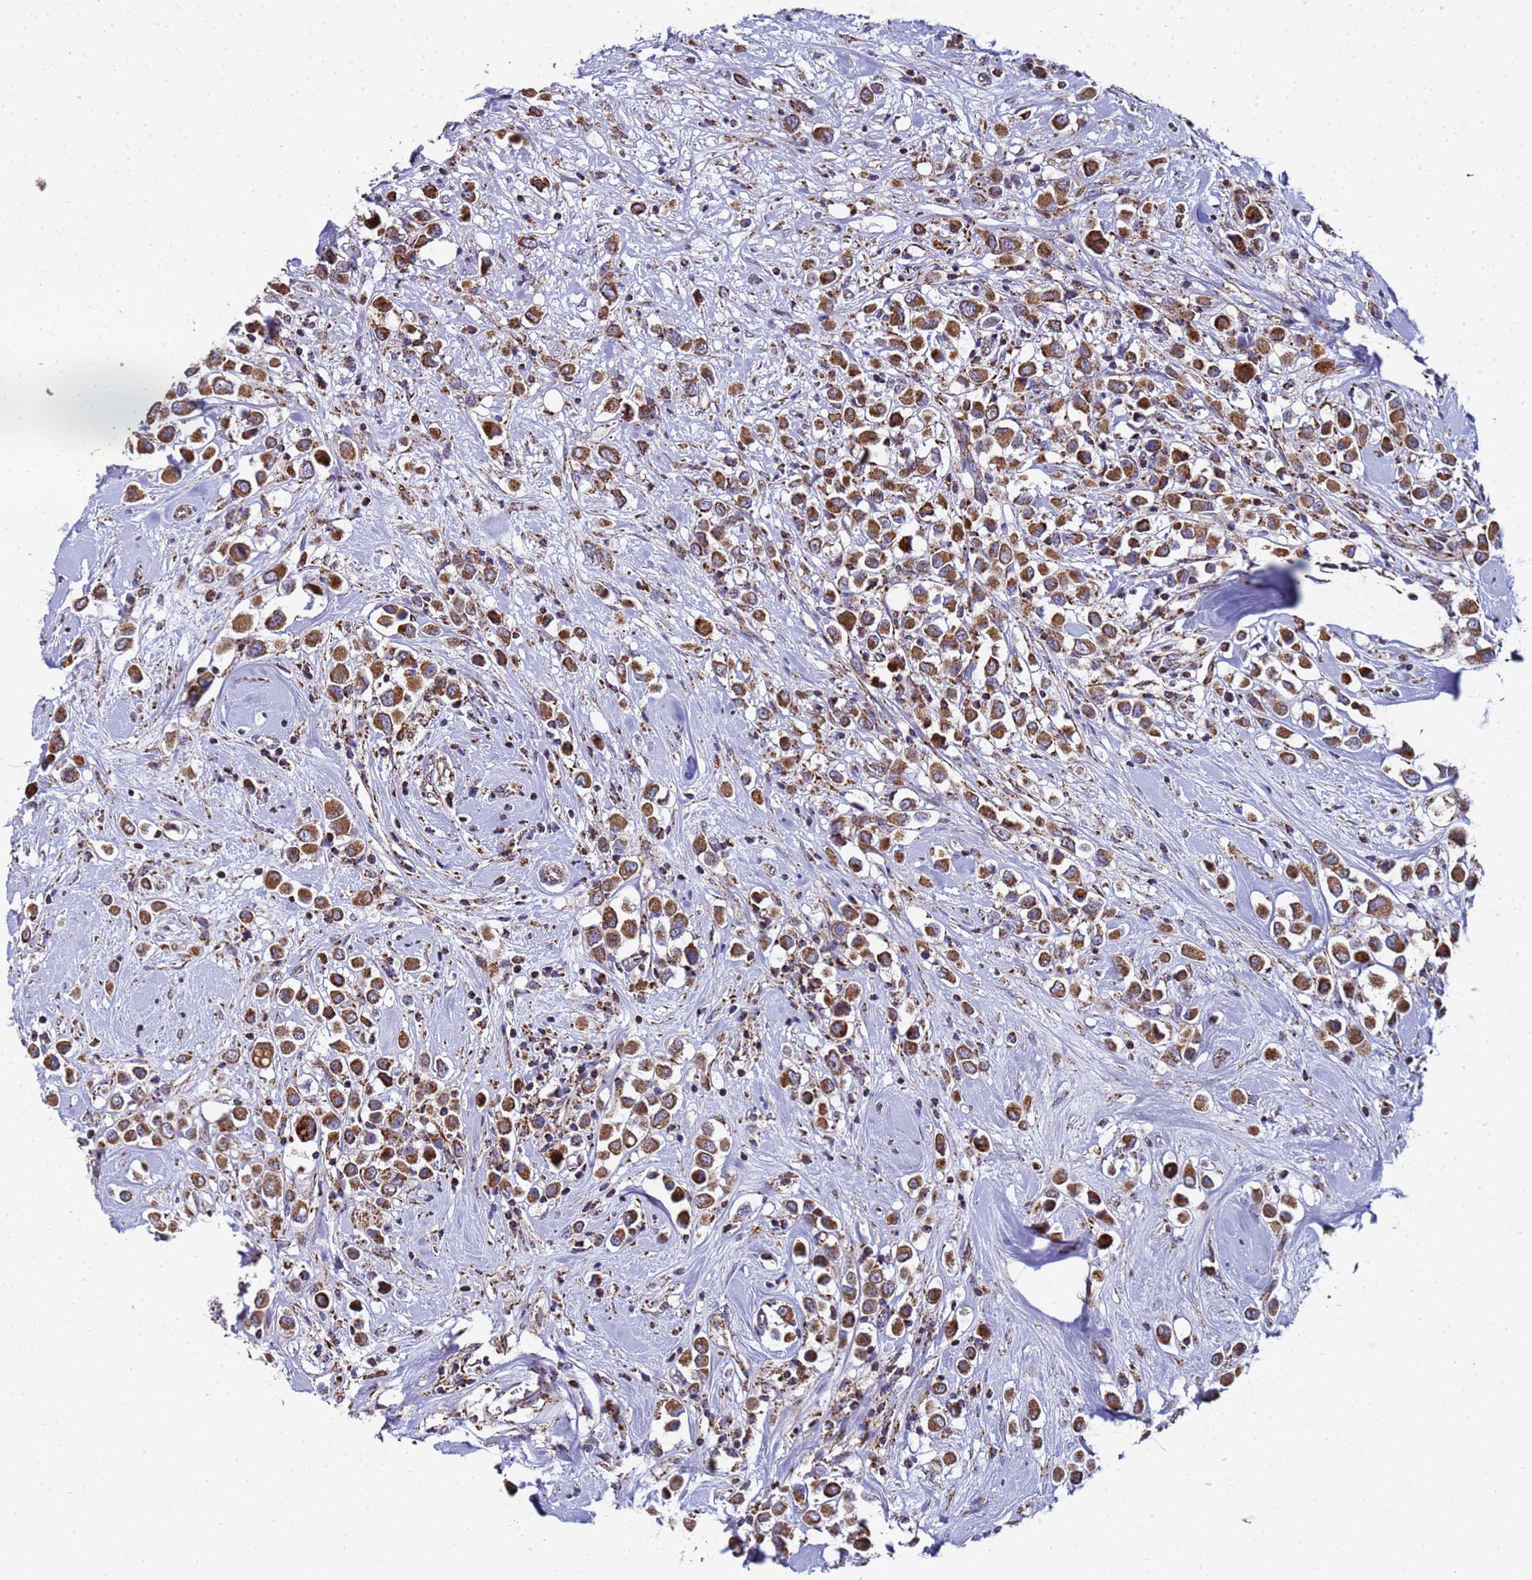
{"staining": {"intensity": "strong", "quantity": ">75%", "location": "cytoplasmic/membranous"}, "tissue": "breast cancer", "cell_type": "Tumor cells", "image_type": "cancer", "snomed": [{"axis": "morphology", "description": "Duct carcinoma"}, {"axis": "topography", "description": "Breast"}], "caption": "This histopathology image exhibits infiltrating ductal carcinoma (breast) stained with immunohistochemistry (IHC) to label a protein in brown. The cytoplasmic/membranous of tumor cells show strong positivity for the protein. Nuclei are counter-stained blue.", "gene": "MRPS12", "patient": {"sex": "female", "age": 61}}